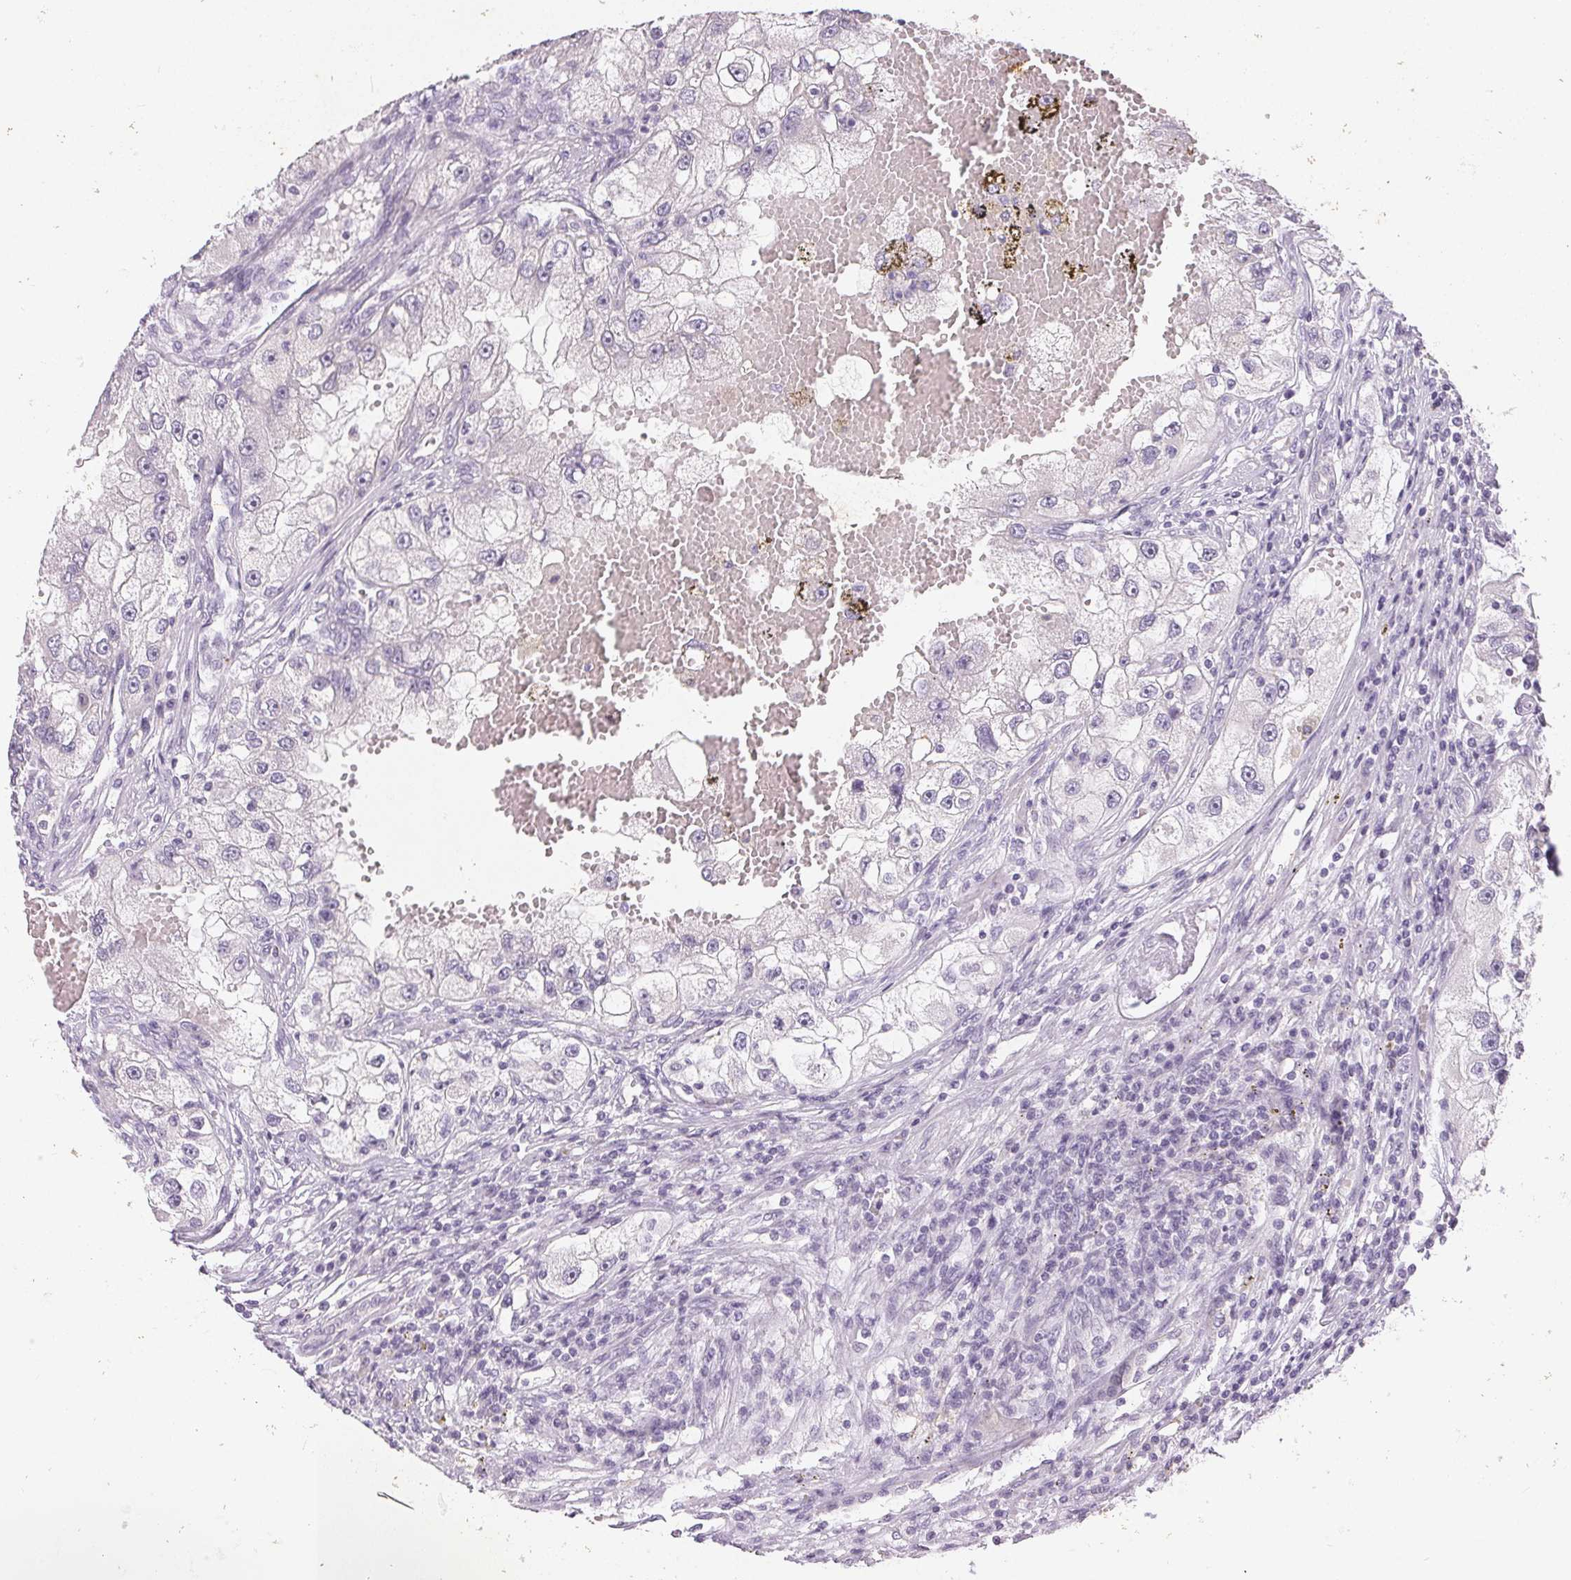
{"staining": {"intensity": "negative", "quantity": "none", "location": "none"}, "tissue": "renal cancer", "cell_type": "Tumor cells", "image_type": "cancer", "snomed": [{"axis": "morphology", "description": "Adenocarcinoma, NOS"}, {"axis": "topography", "description": "Kidney"}], "caption": "Immunohistochemistry (IHC) of human renal cancer (adenocarcinoma) shows no expression in tumor cells.", "gene": "SFTPD", "patient": {"sex": "male", "age": 63}}